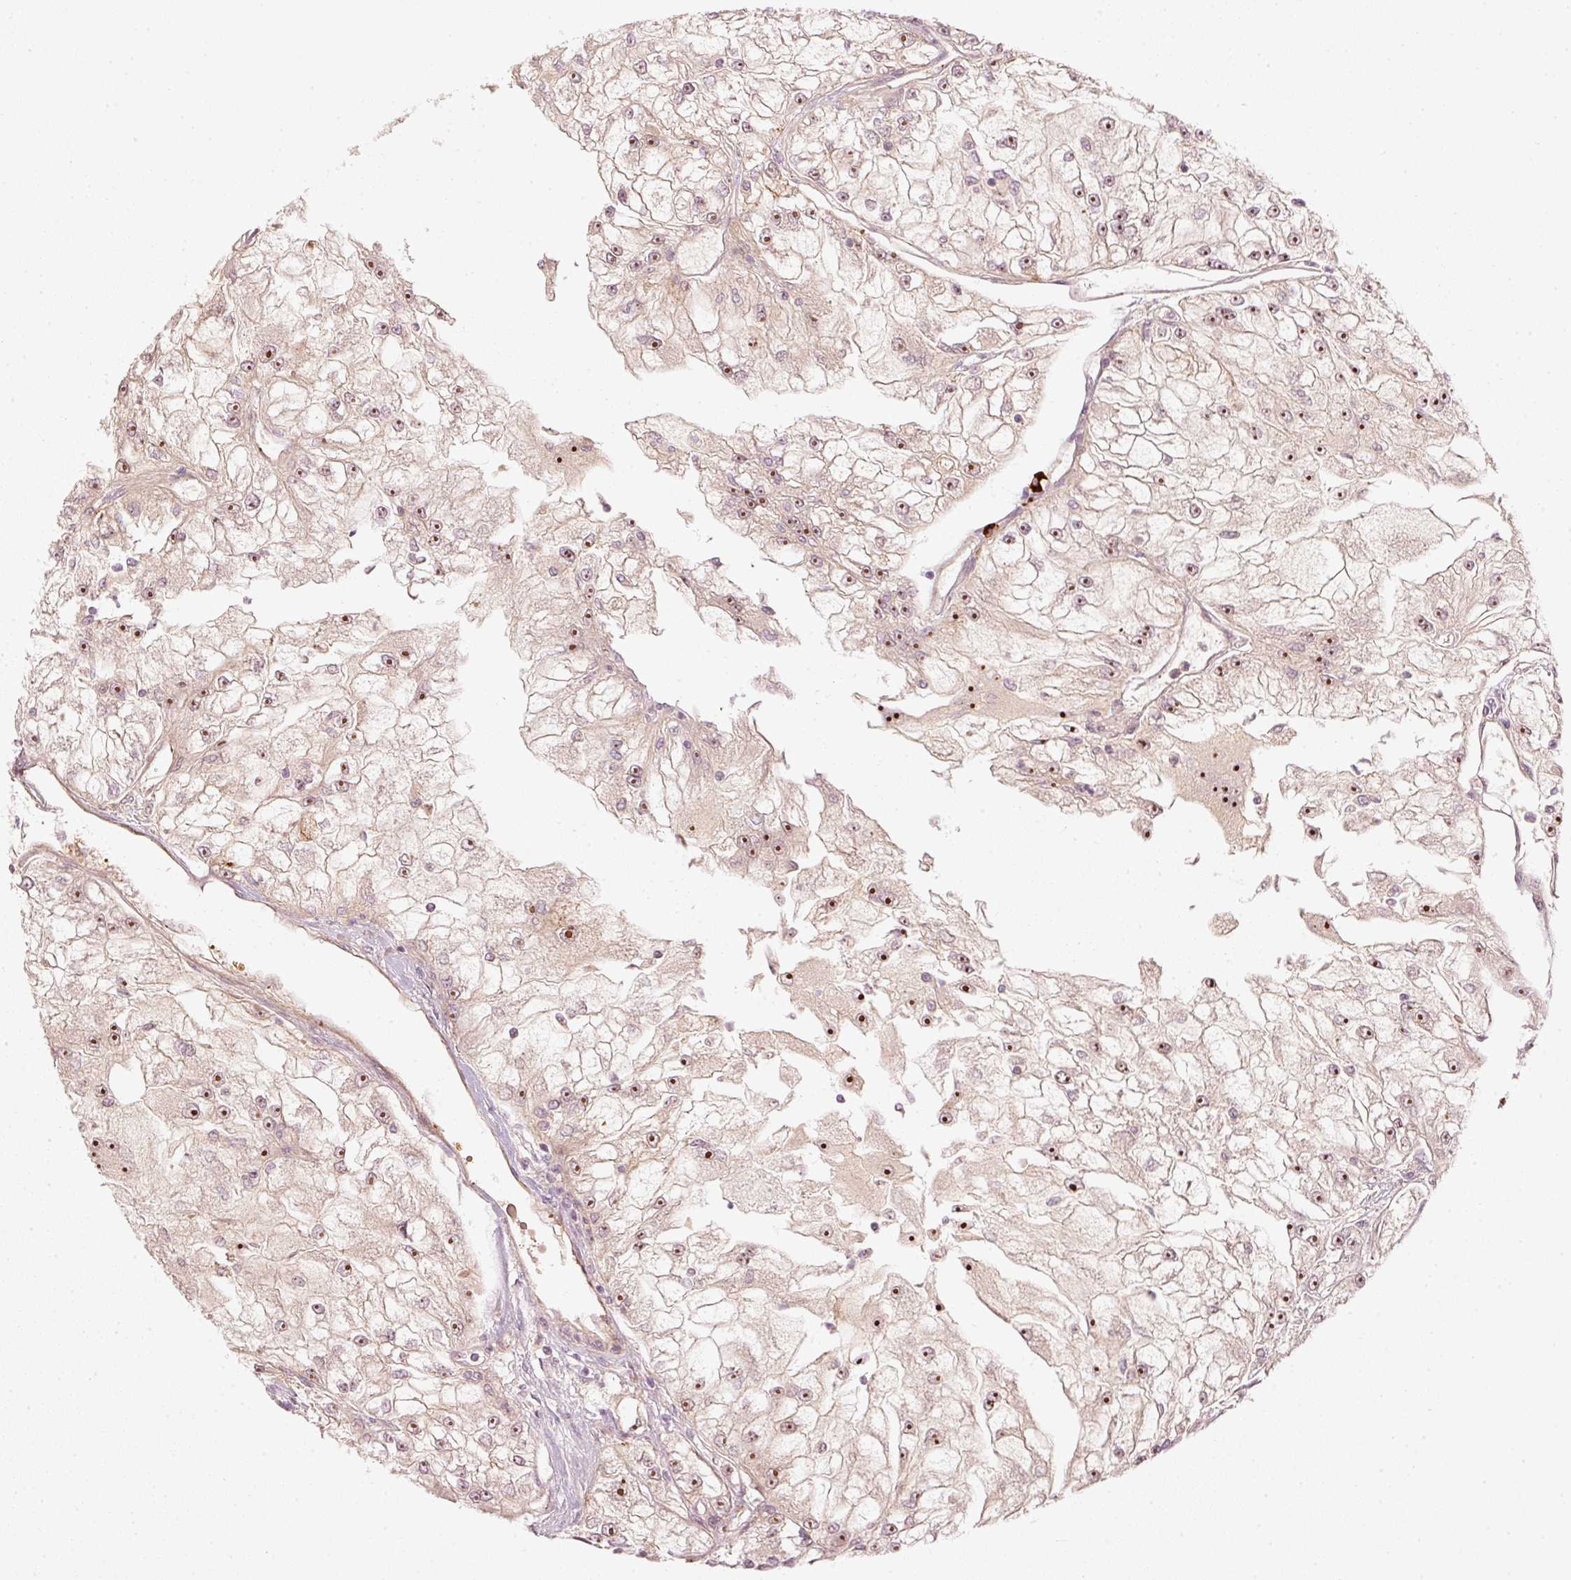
{"staining": {"intensity": "strong", "quantity": ">75%", "location": "nuclear"}, "tissue": "renal cancer", "cell_type": "Tumor cells", "image_type": "cancer", "snomed": [{"axis": "morphology", "description": "Adenocarcinoma, NOS"}, {"axis": "topography", "description": "Kidney"}], "caption": "IHC staining of renal cancer (adenocarcinoma), which reveals high levels of strong nuclear expression in about >75% of tumor cells indicating strong nuclear protein positivity. The staining was performed using DAB (brown) for protein detection and nuclei were counterstained in hematoxylin (blue).", "gene": "VCAM1", "patient": {"sex": "female", "age": 72}}